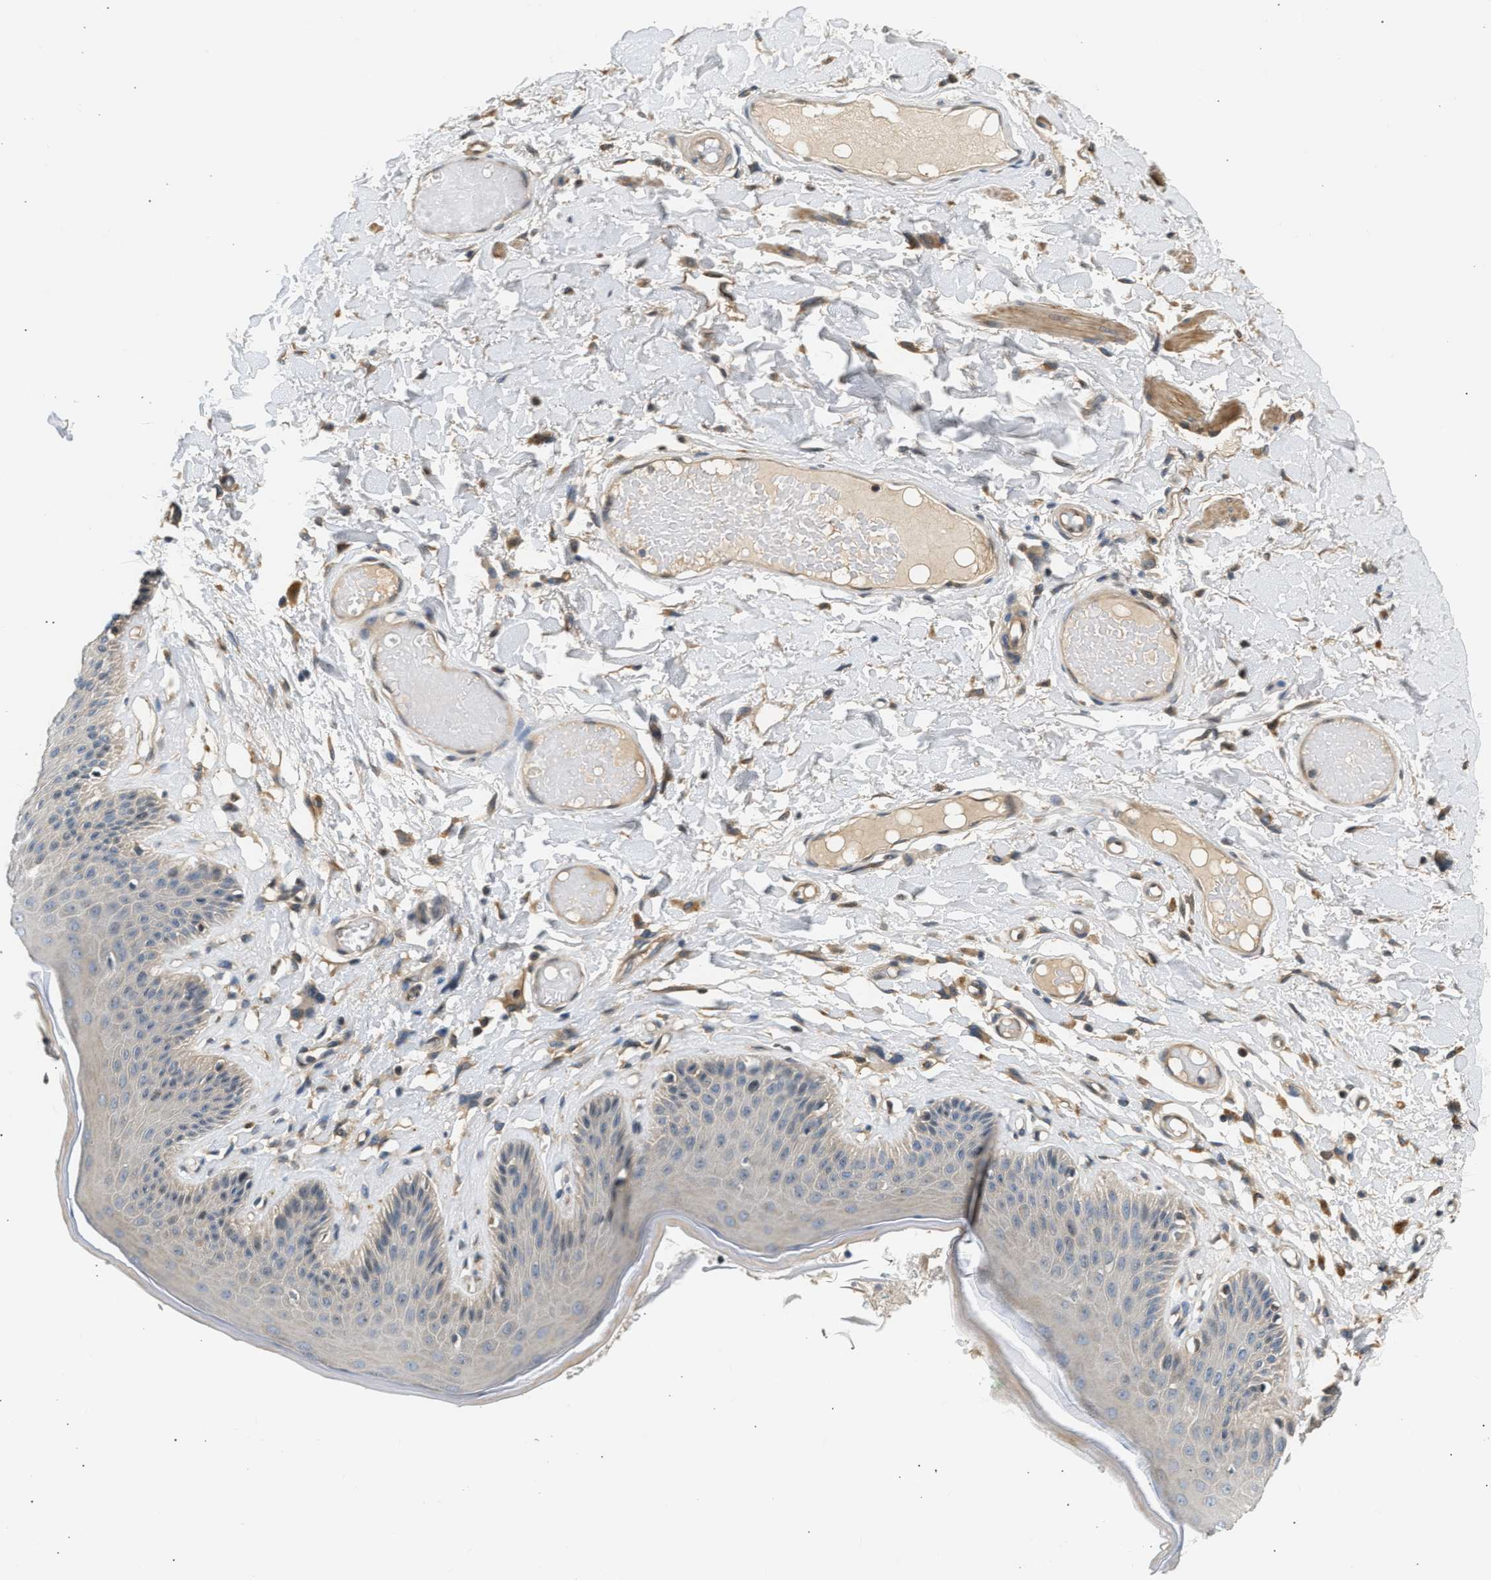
{"staining": {"intensity": "weak", "quantity": "25%-75%", "location": "cytoplasmic/membranous"}, "tissue": "skin", "cell_type": "Epidermal cells", "image_type": "normal", "snomed": [{"axis": "morphology", "description": "Normal tissue, NOS"}, {"axis": "topography", "description": "Vulva"}], "caption": "This is a histology image of immunohistochemistry (IHC) staining of benign skin, which shows weak staining in the cytoplasmic/membranous of epidermal cells.", "gene": "WDR31", "patient": {"sex": "female", "age": 73}}